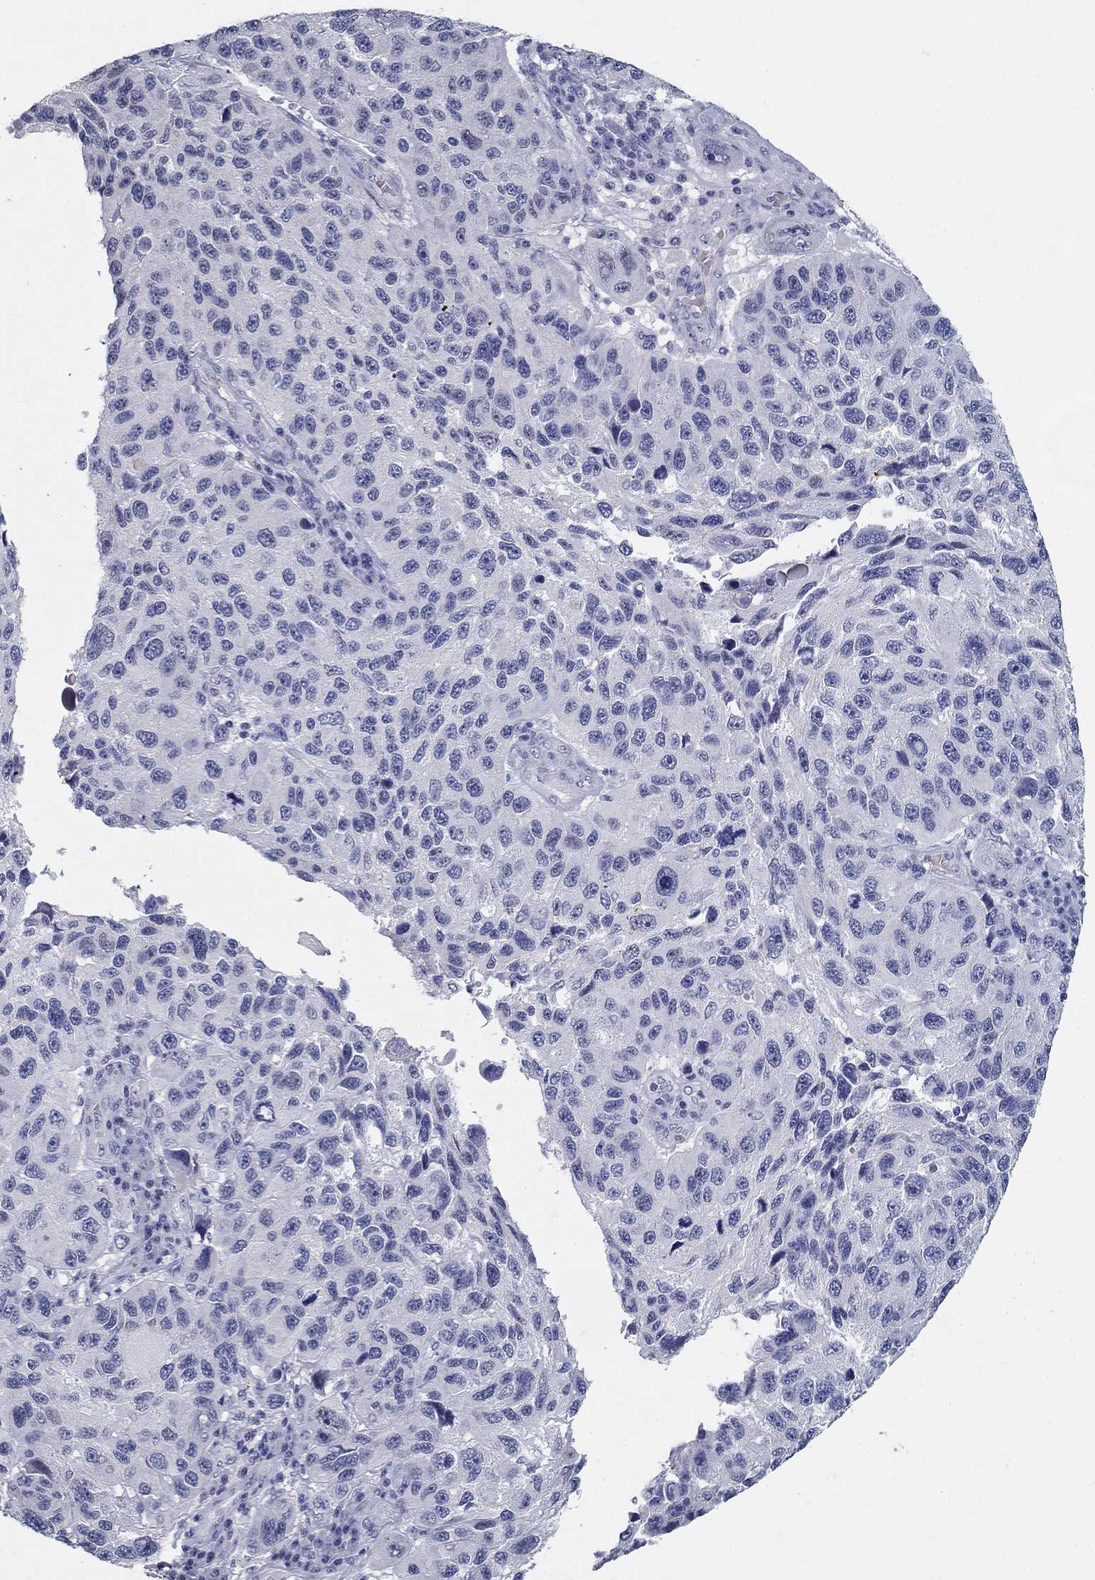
{"staining": {"intensity": "negative", "quantity": "none", "location": "none"}, "tissue": "melanoma", "cell_type": "Tumor cells", "image_type": "cancer", "snomed": [{"axis": "morphology", "description": "Malignant melanoma, NOS"}, {"axis": "topography", "description": "Skin"}], "caption": "This is an IHC photomicrograph of malignant melanoma. There is no staining in tumor cells.", "gene": "GUCA1A", "patient": {"sex": "male", "age": 53}}